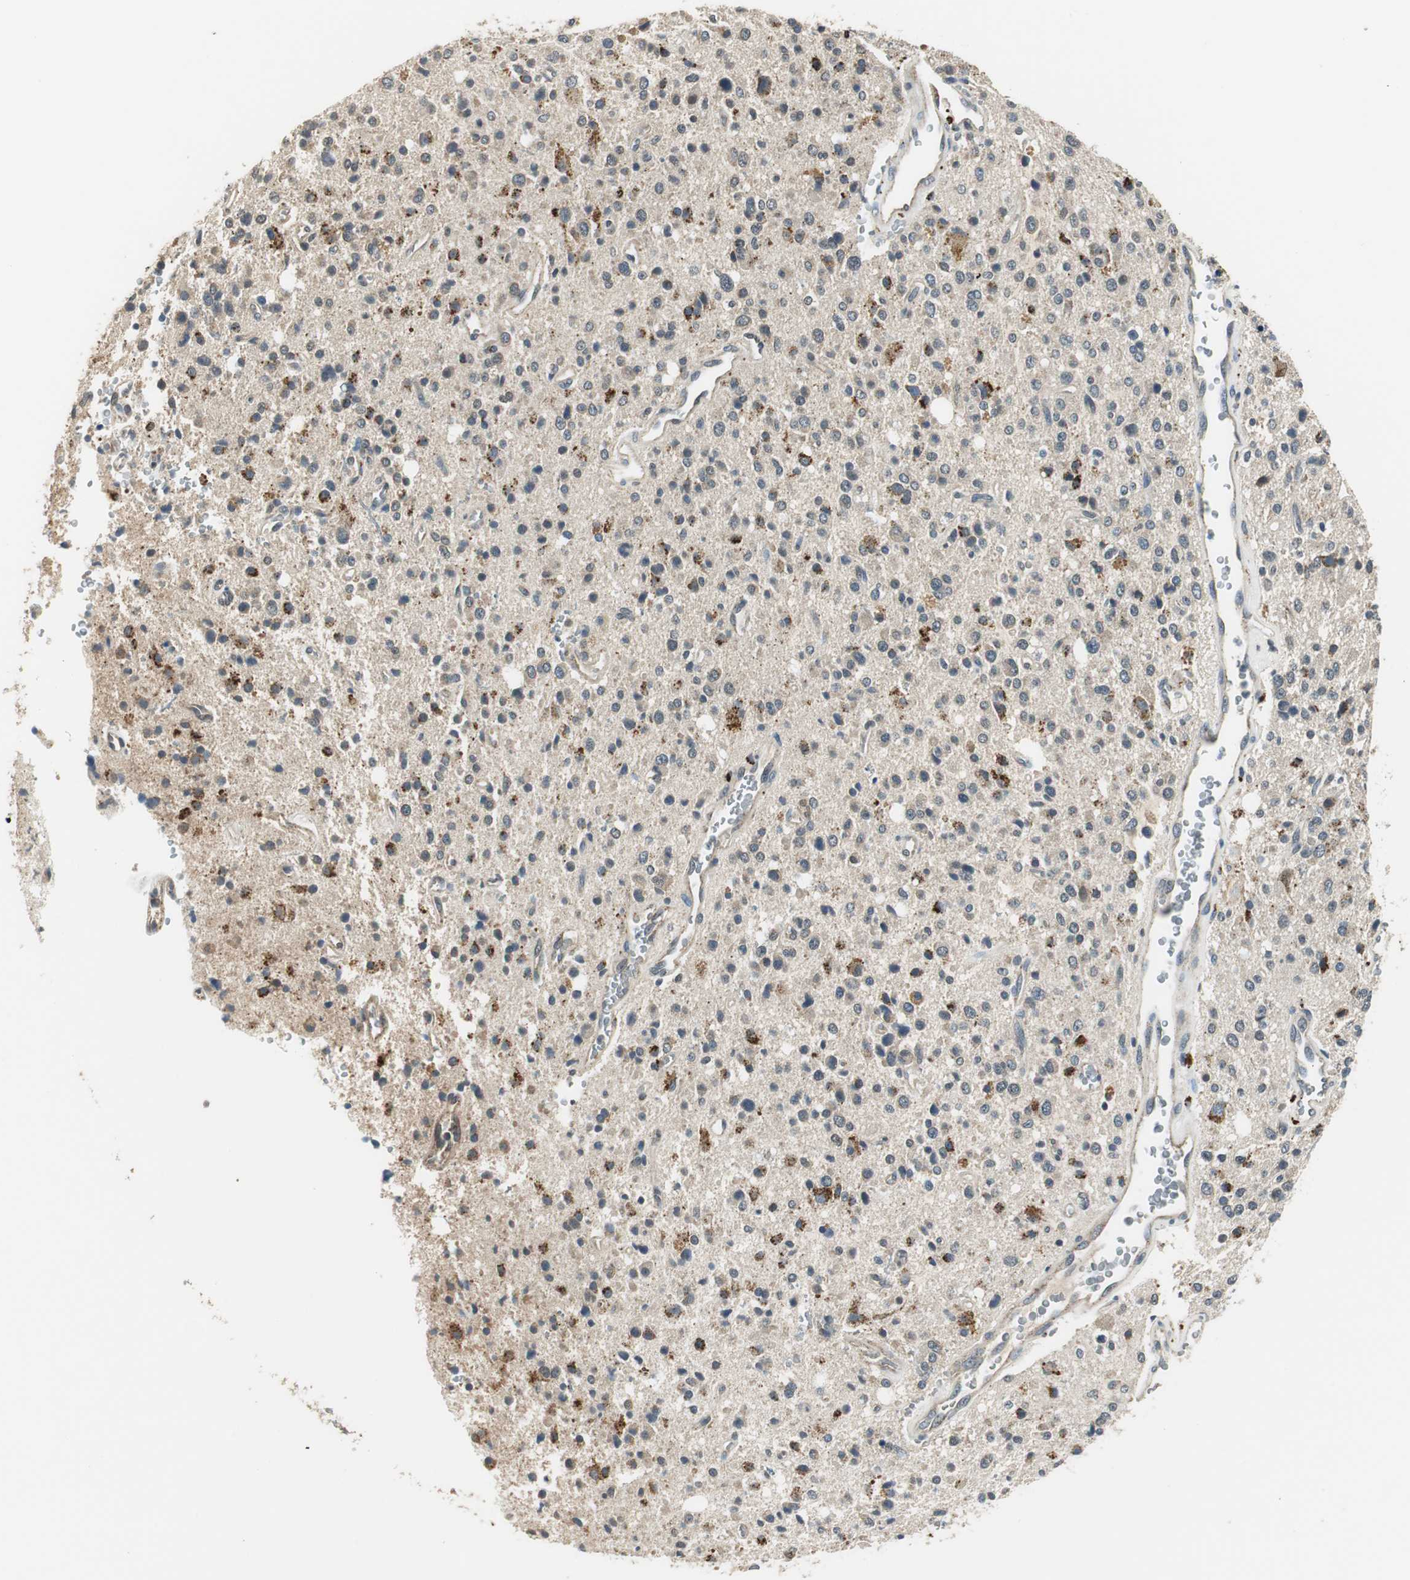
{"staining": {"intensity": "moderate", "quantity": "25%-75%", "location": "cytoplasmic/membranous"}, "tissue": "glioma", "cell_type": "Tumor cells", "image_type": "cancer", "snomed": [{"axis": "morphology", "description": "Glioma, malignant, High grade"}, {"axis": "topography", "description": "Brain"}], "caption": "This is a micrograph of immunohistochemistry staining of glioma, which shows moderate staining in the cytoplasmic/membranous of tumor cells.", "gene": "NIT1", "patient": {"sex": "male", "age": 47}}